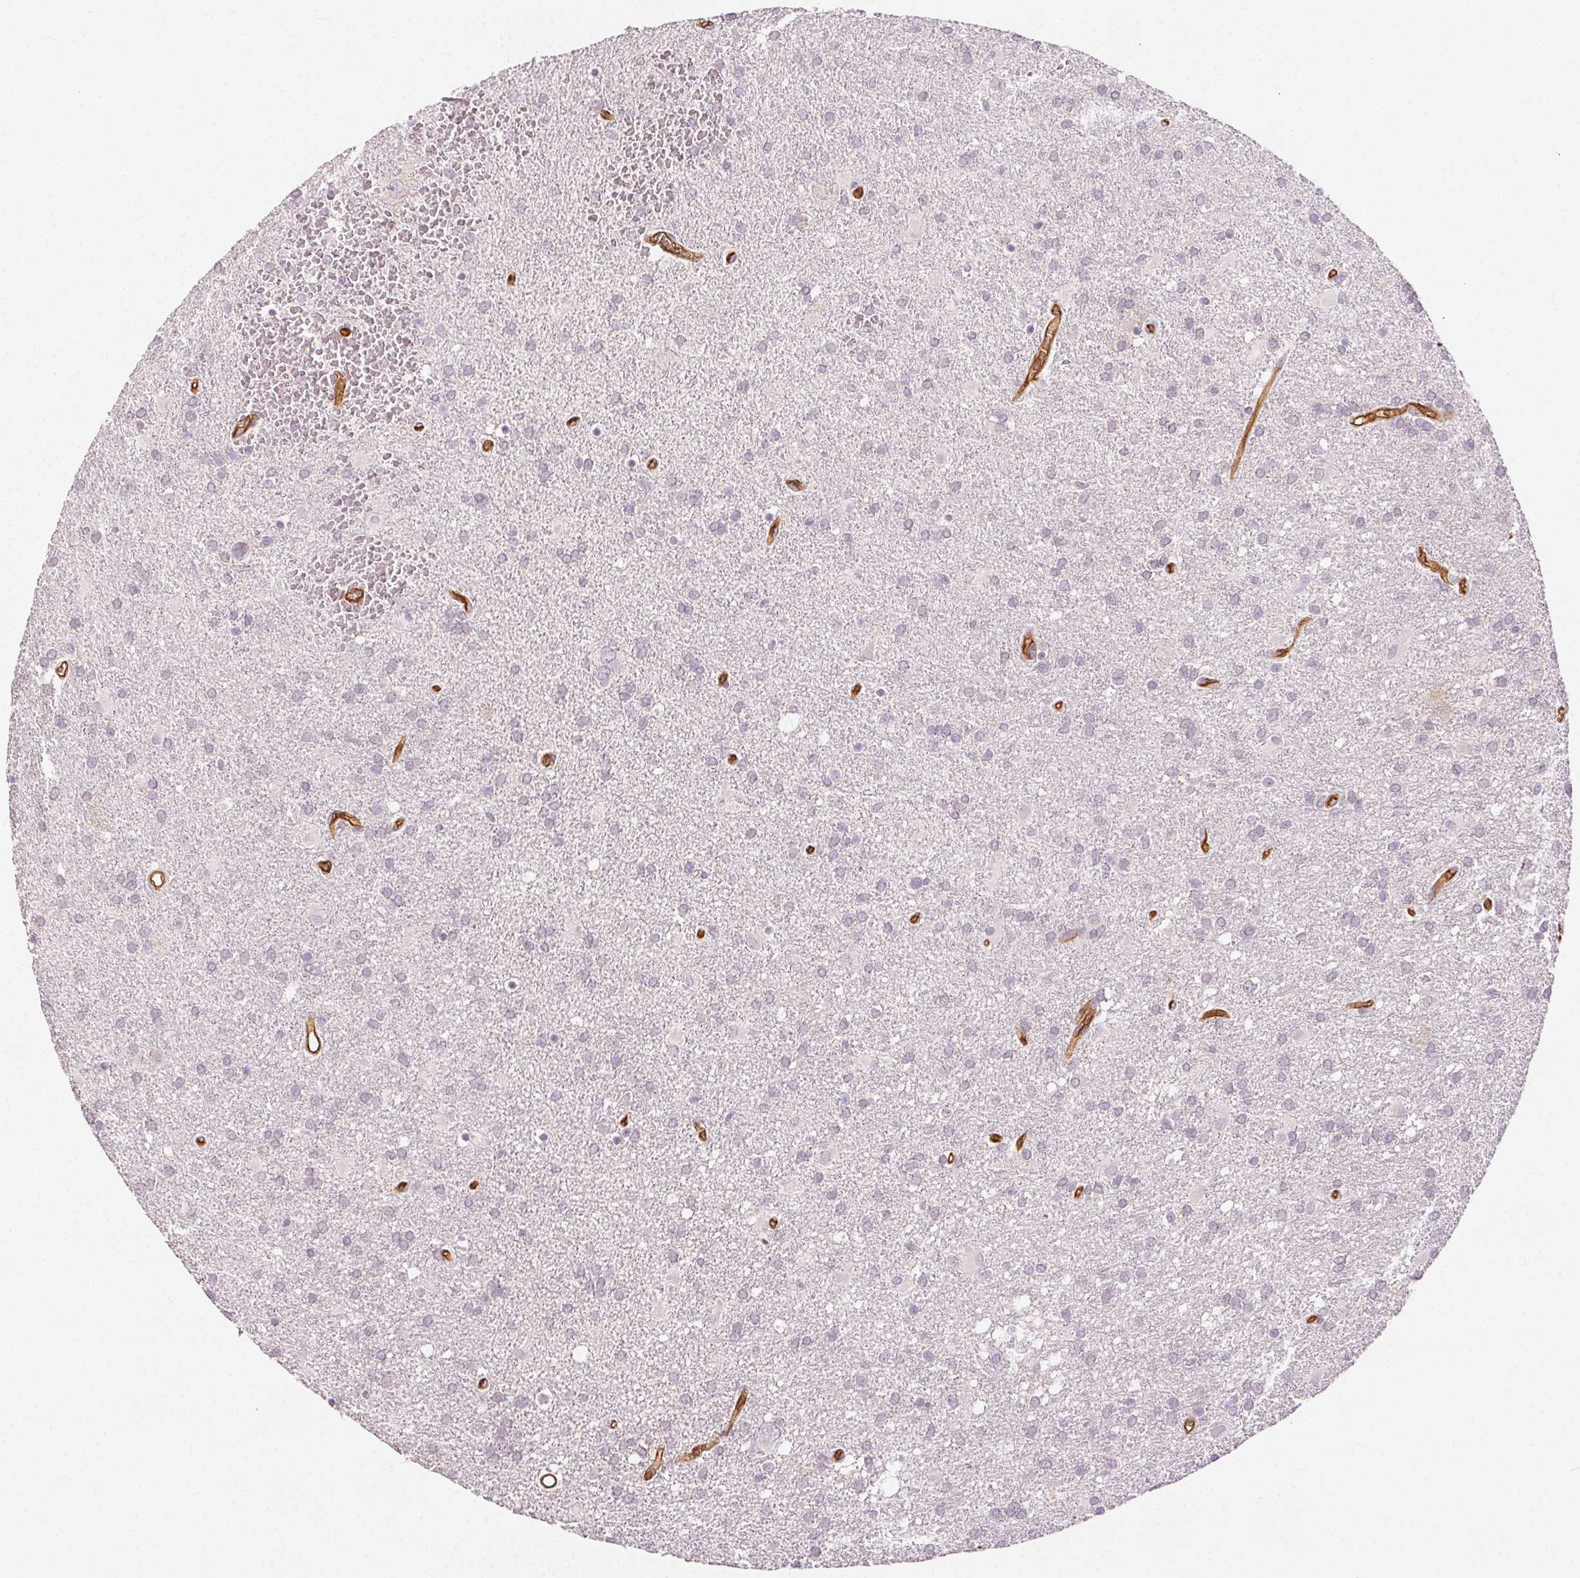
{"staining": {"intensity": "negative", "quantity": "none", "location": "none"}, "tissue": "glioma", "cell_type": "Tumor cells", "image_type": "cancer", "snomed": [{"axis": "morphology", "description": "Glioma, malignant, Low grade"}, {"axis": "topography", "description": "Brain"}], "caption": "IHC image of neoplastic tissue: low-grade glioma (malignant) stained with DAB exhibits no significant protein expression in tumor cells.", "gene": "PODXL", "patient": {"sex": "male", "age": 66}}